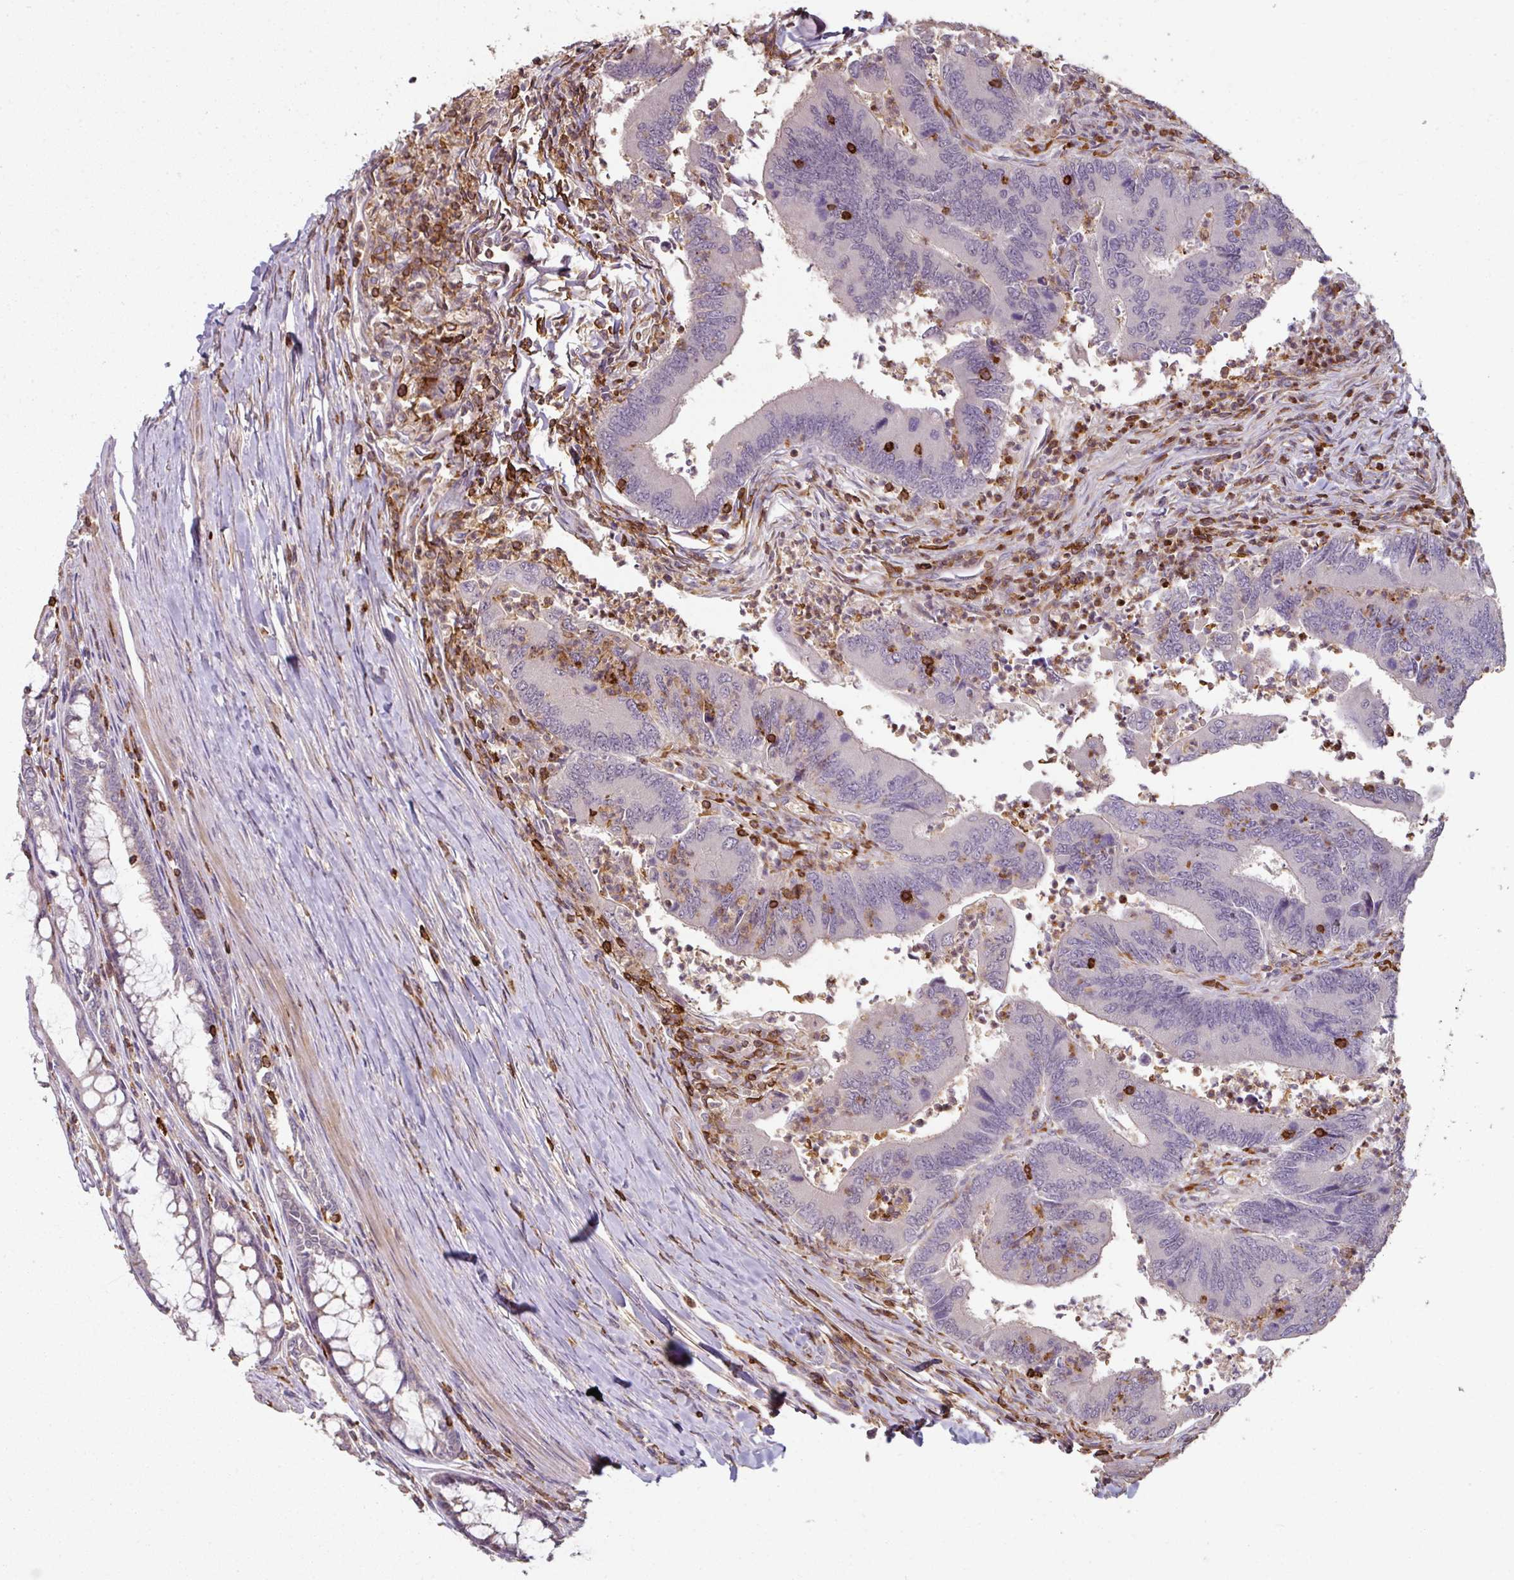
{"staining": {"intensity": "negative", "quantity": "none", "location": "none"}, "tissue": "colorectal cancer", "cell_type": "Tumor cells", "image_type": "cancer", "snomed": [{"axis": "morphology", "description": "Adenocarcinoma, NOS"}, {"axis": "topography", "description": "Colon"}], "caption": "Image shows no significant protein expression in tumor cells of adenocarcinoma (colorectal).", "gene": "OLFML2B", "patient": {"sex": "female", "age": 67}}